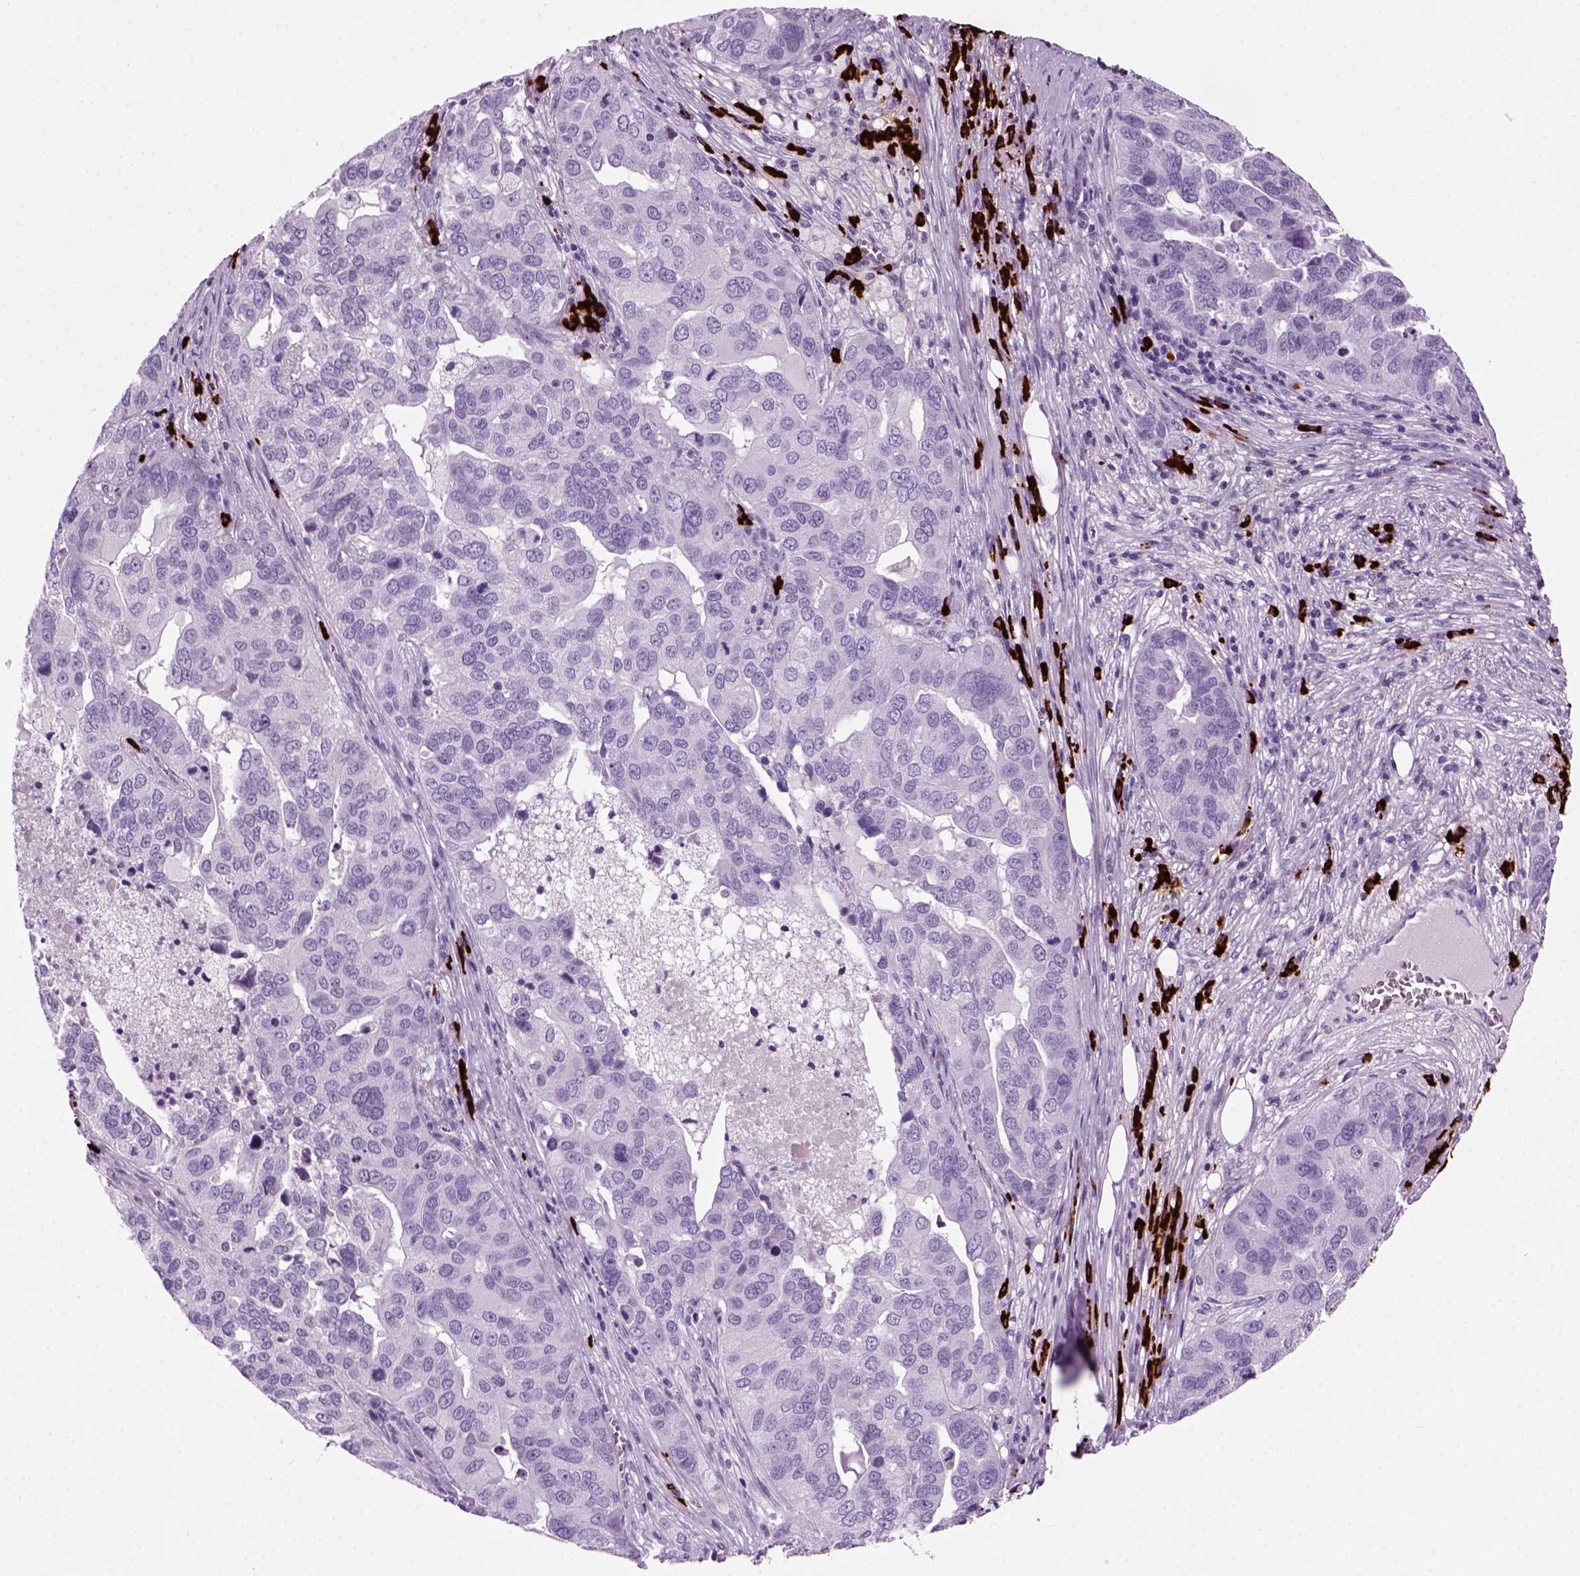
{"staining": {"intensity": "negative", "quantity": "none", "location": "none"}, "tissue": "ovarian cancer", "cell_type": "Tumor cells", "image_type": "cancer", "snomed": [{"axis": "morphology", "description": "Carcinoma, endometroid"}, {"axis": "topography", "description": "Soft tissue"}, {"axis": "topography", "description": "Ovary"}], "caption": "Photomicrograph shows no protein staining in tumor cells of ovarian cancer (endometroid carcinoma) tissue.", "gene": "MZB1", "patient": {"sex": "female", "age": 52}}